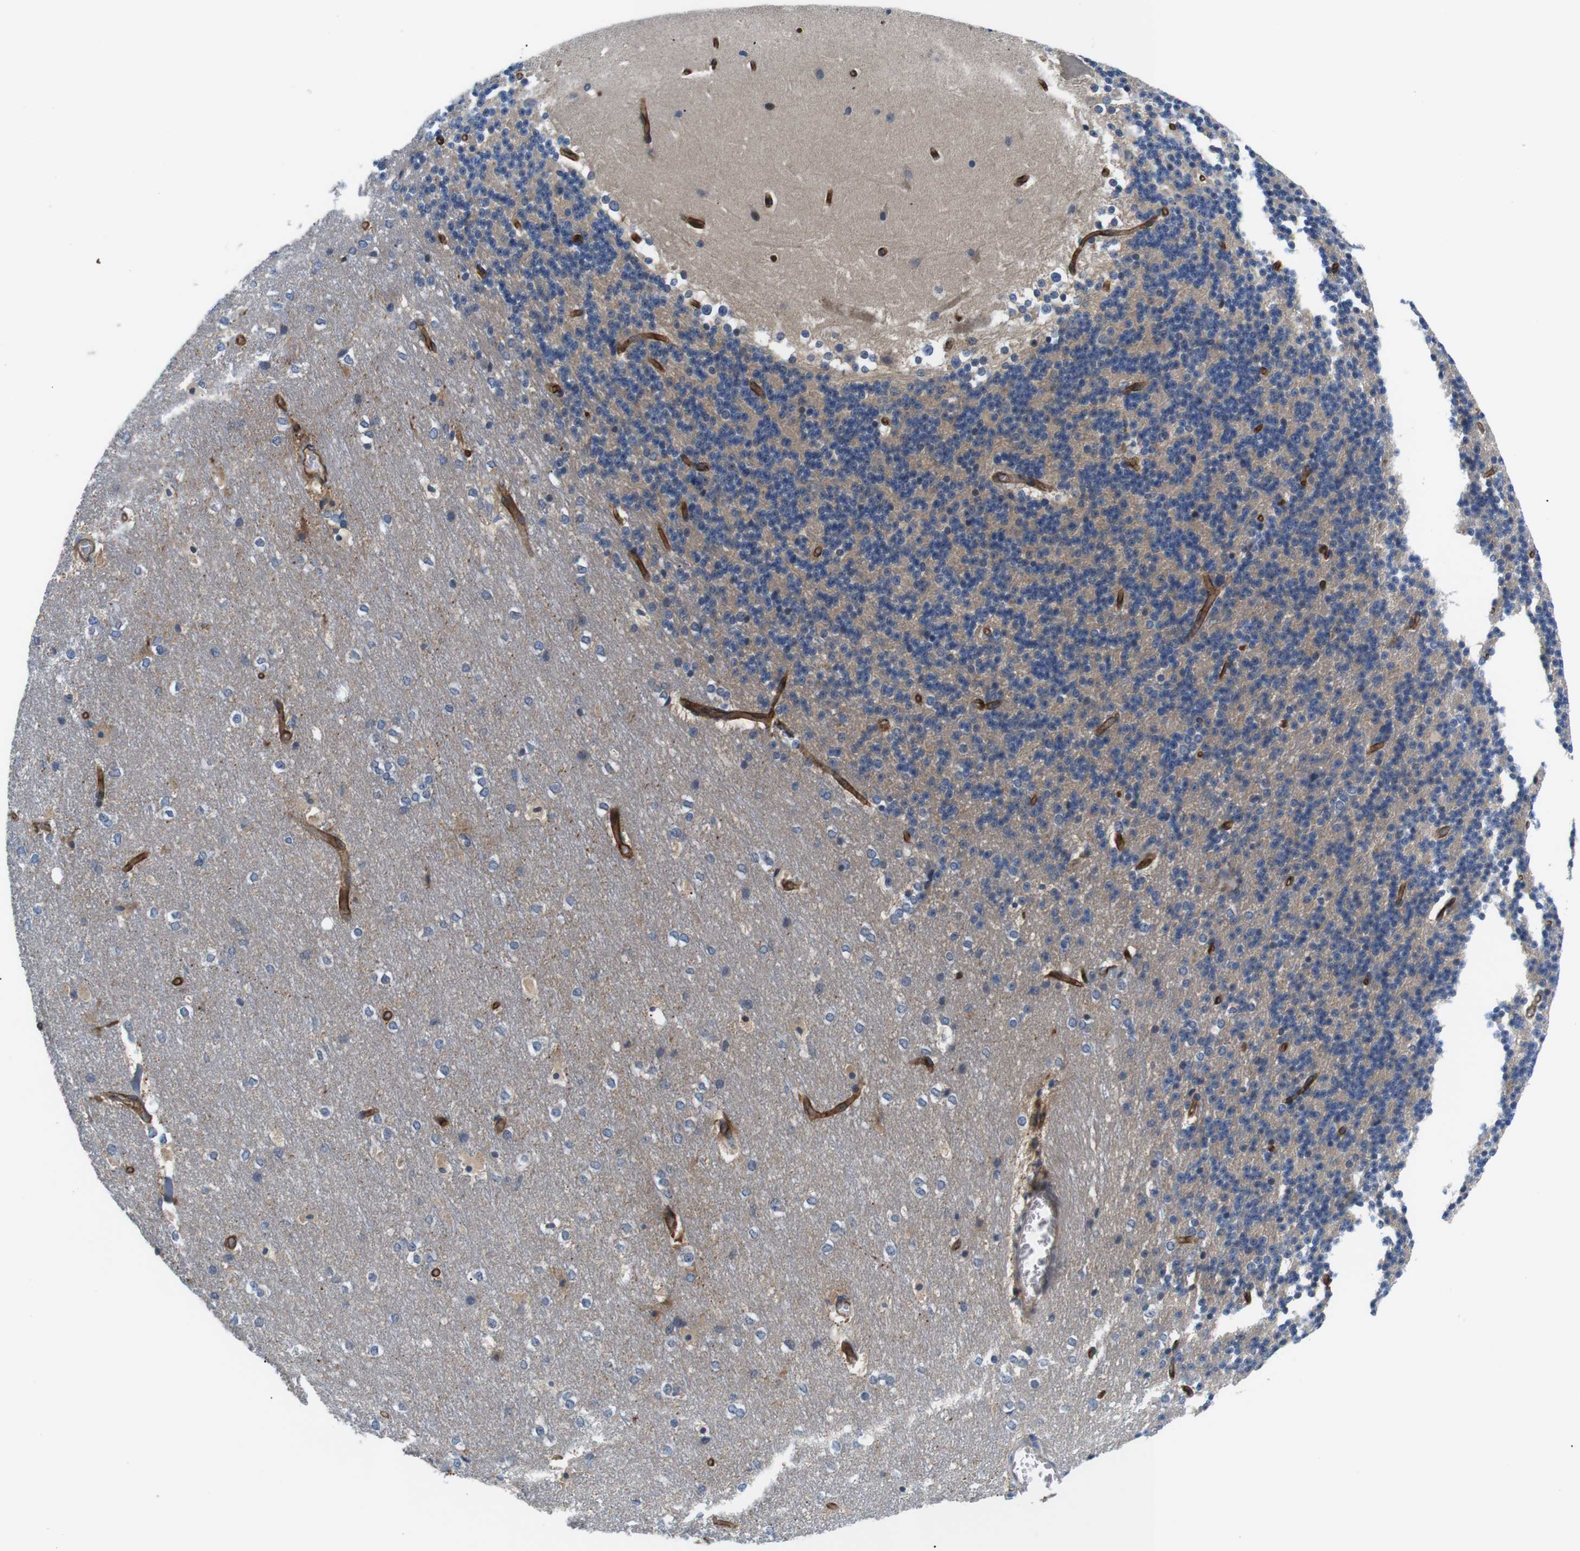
{"staining": {"intensity": "weak", "quantity": "<25%", "location": "cytoplasmic/membranous"}, "tissue": "cerebellum", "cell_type": "Cells in granular layer", "image_type": "normal", "snomed": [{"axis": "morphology", "description": "Normal tissue, NOS"}, {"axis": "topography", "description": "Cerebellum"}], "caption": "Cells in granular layer show no significant protein expression in normal cerebellum.", "gene": "SLC30A1", "patient": {"sex": "female", "age": 19}}